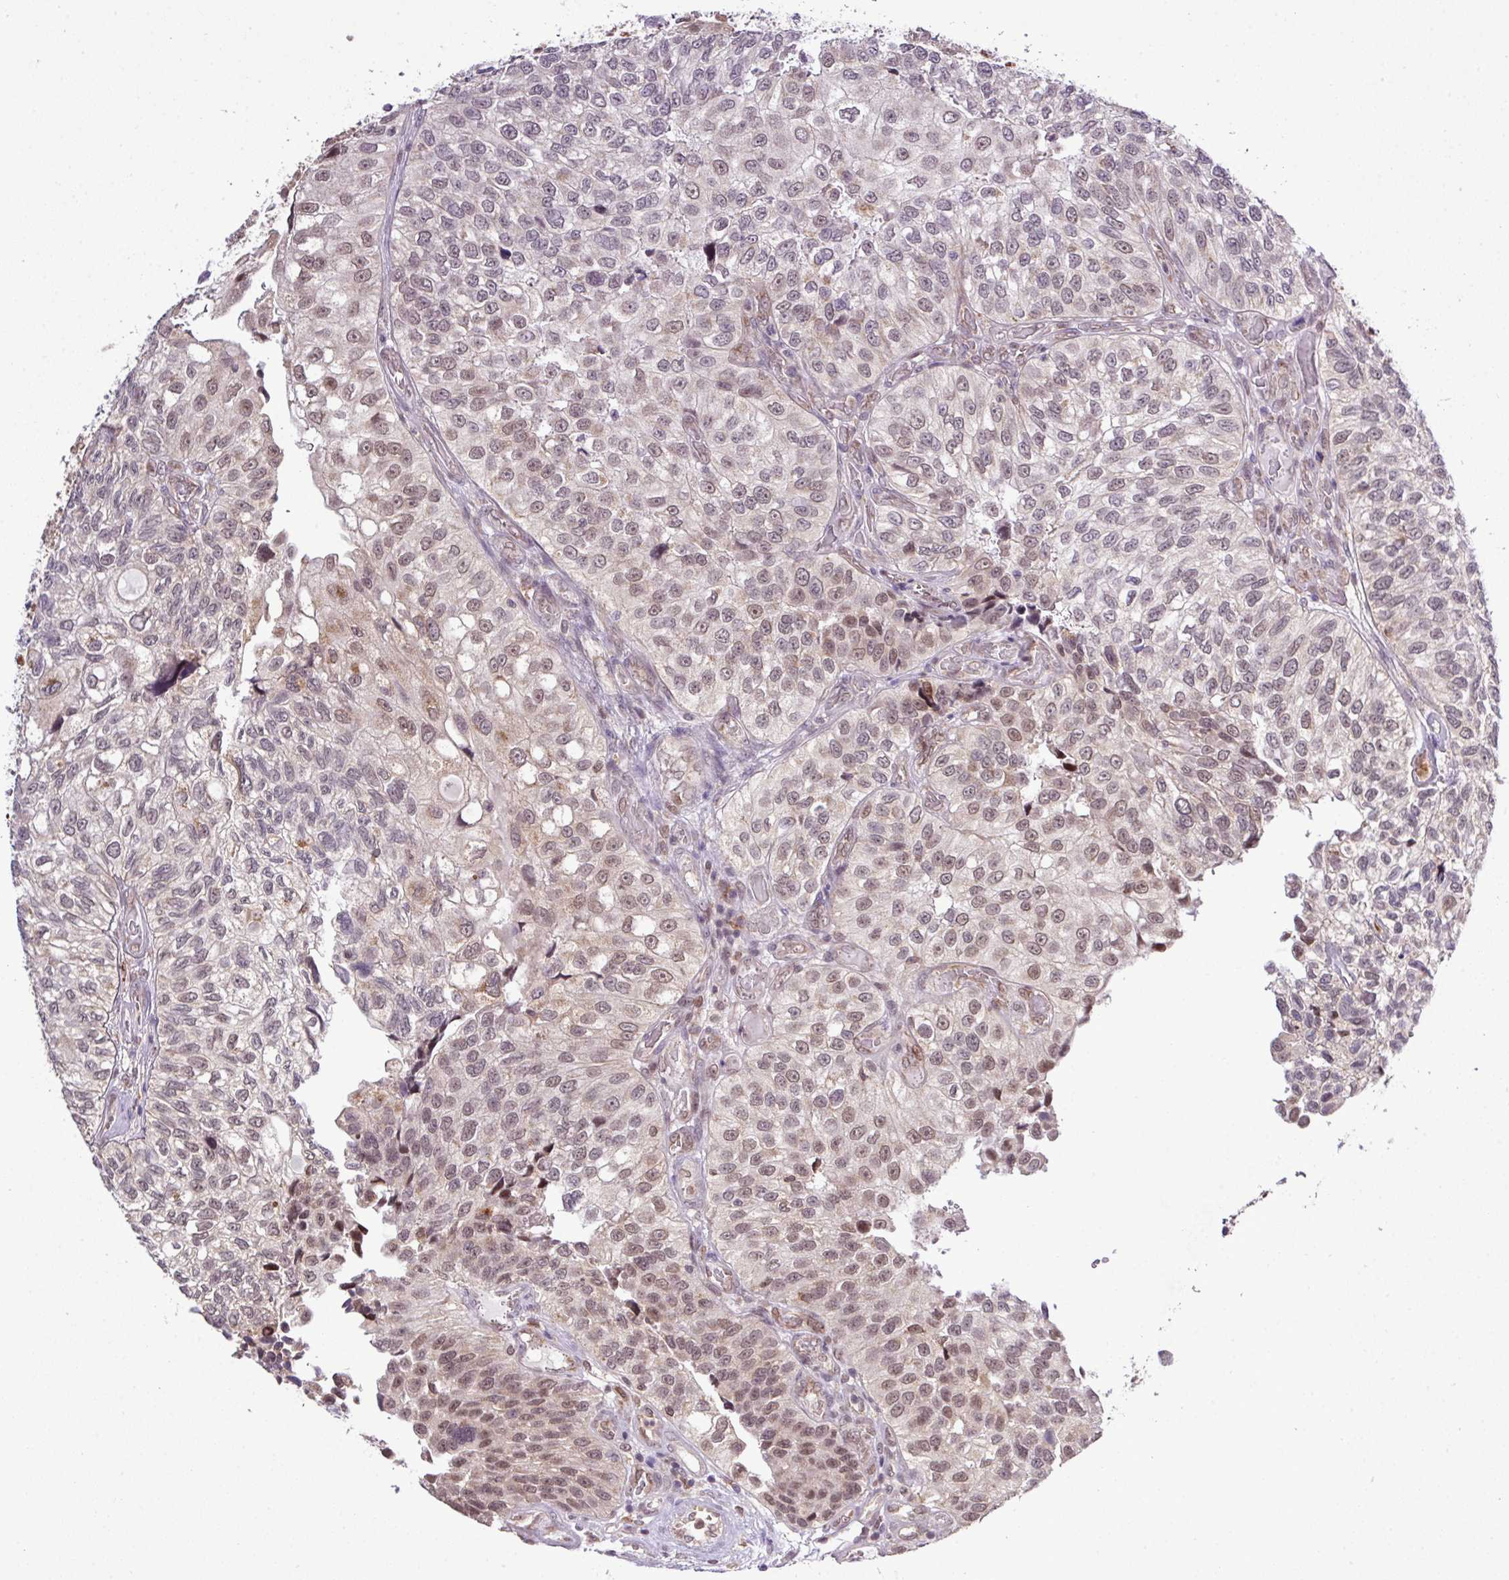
{"staining": {"intensity": "moderate", "quantity": "25%-75%", "location": "cytoplasmic/membranous,nuclear"}, "tissue": "urothelial cancer", "cell_type": "Tumor cells", "image_type": "cancer", "snomed": [{"axis": "morphology", "description": "Urothelial carcinoma, NOS"}, {"axis": "topography", "description": "Urinary bladder"}], "caption": "The image exhibits a brown stain indicating the presence of a protein in the cytoplasmic/membranous and nuclear of tumor cells in urothelial cancer.", "gene": "SMCO4", "patient": {"sex": "male", "age": 87}}